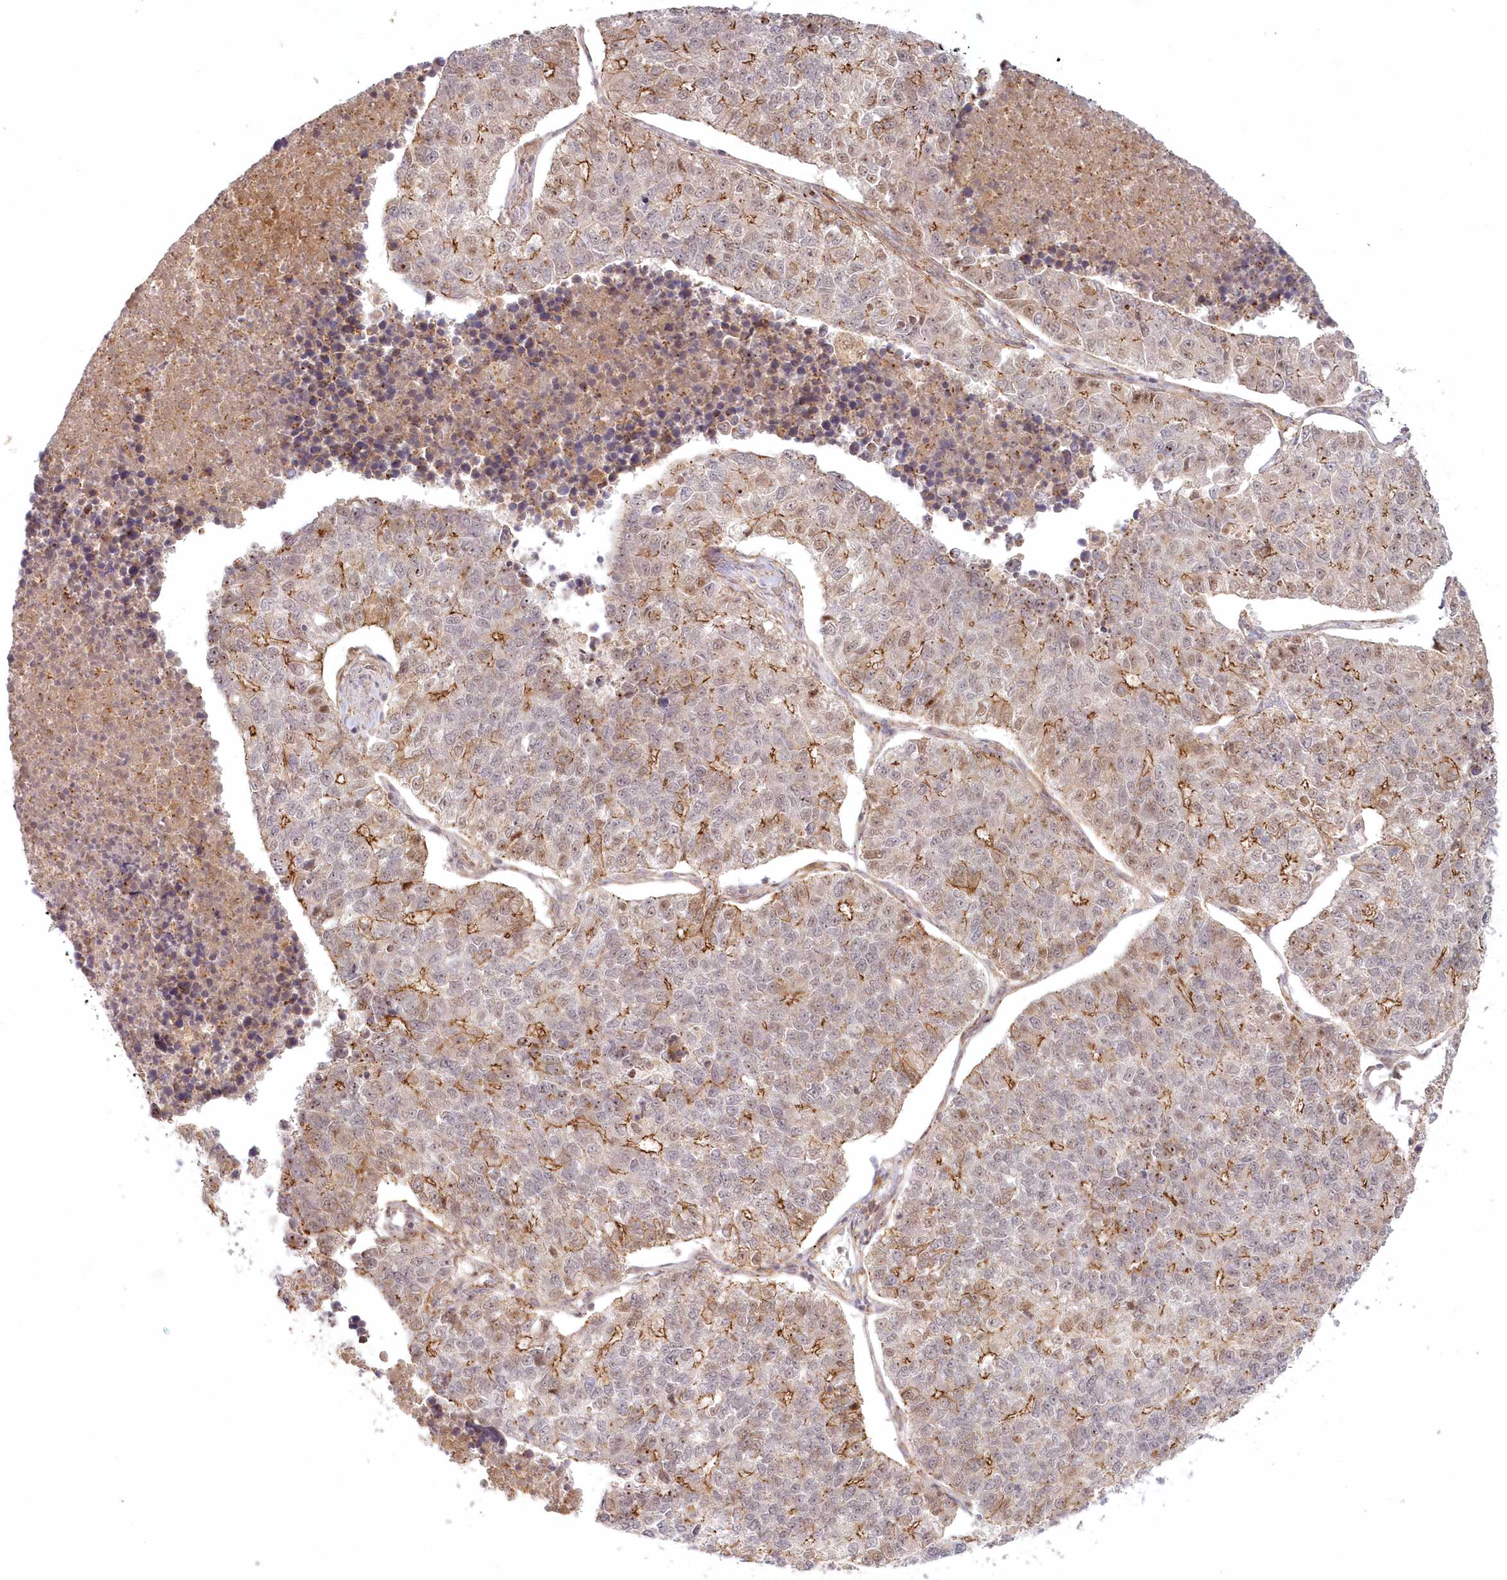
{"staining": {"intensity": "moderate", "quantity": "25%-75%", "location": "cytoplasmic/membranous"}, "tissue": "lung cancer", "cell_type": "Tumor cells", "image_type": "cancer", "snomed": [{"axis": "morphology", "description": "Adenocarcinoma, NOS"}, {"axis": "topography", "description": "Lung"}], "caption": "Protein expression analysis of adenocarcinoma (lung) exhibits moderate cytoplasmic/membranous staining in approximately 25%-75% of tumor cells.", "gene": "TOGARAM2", "patient": {"sex": "male", "age": 49}}